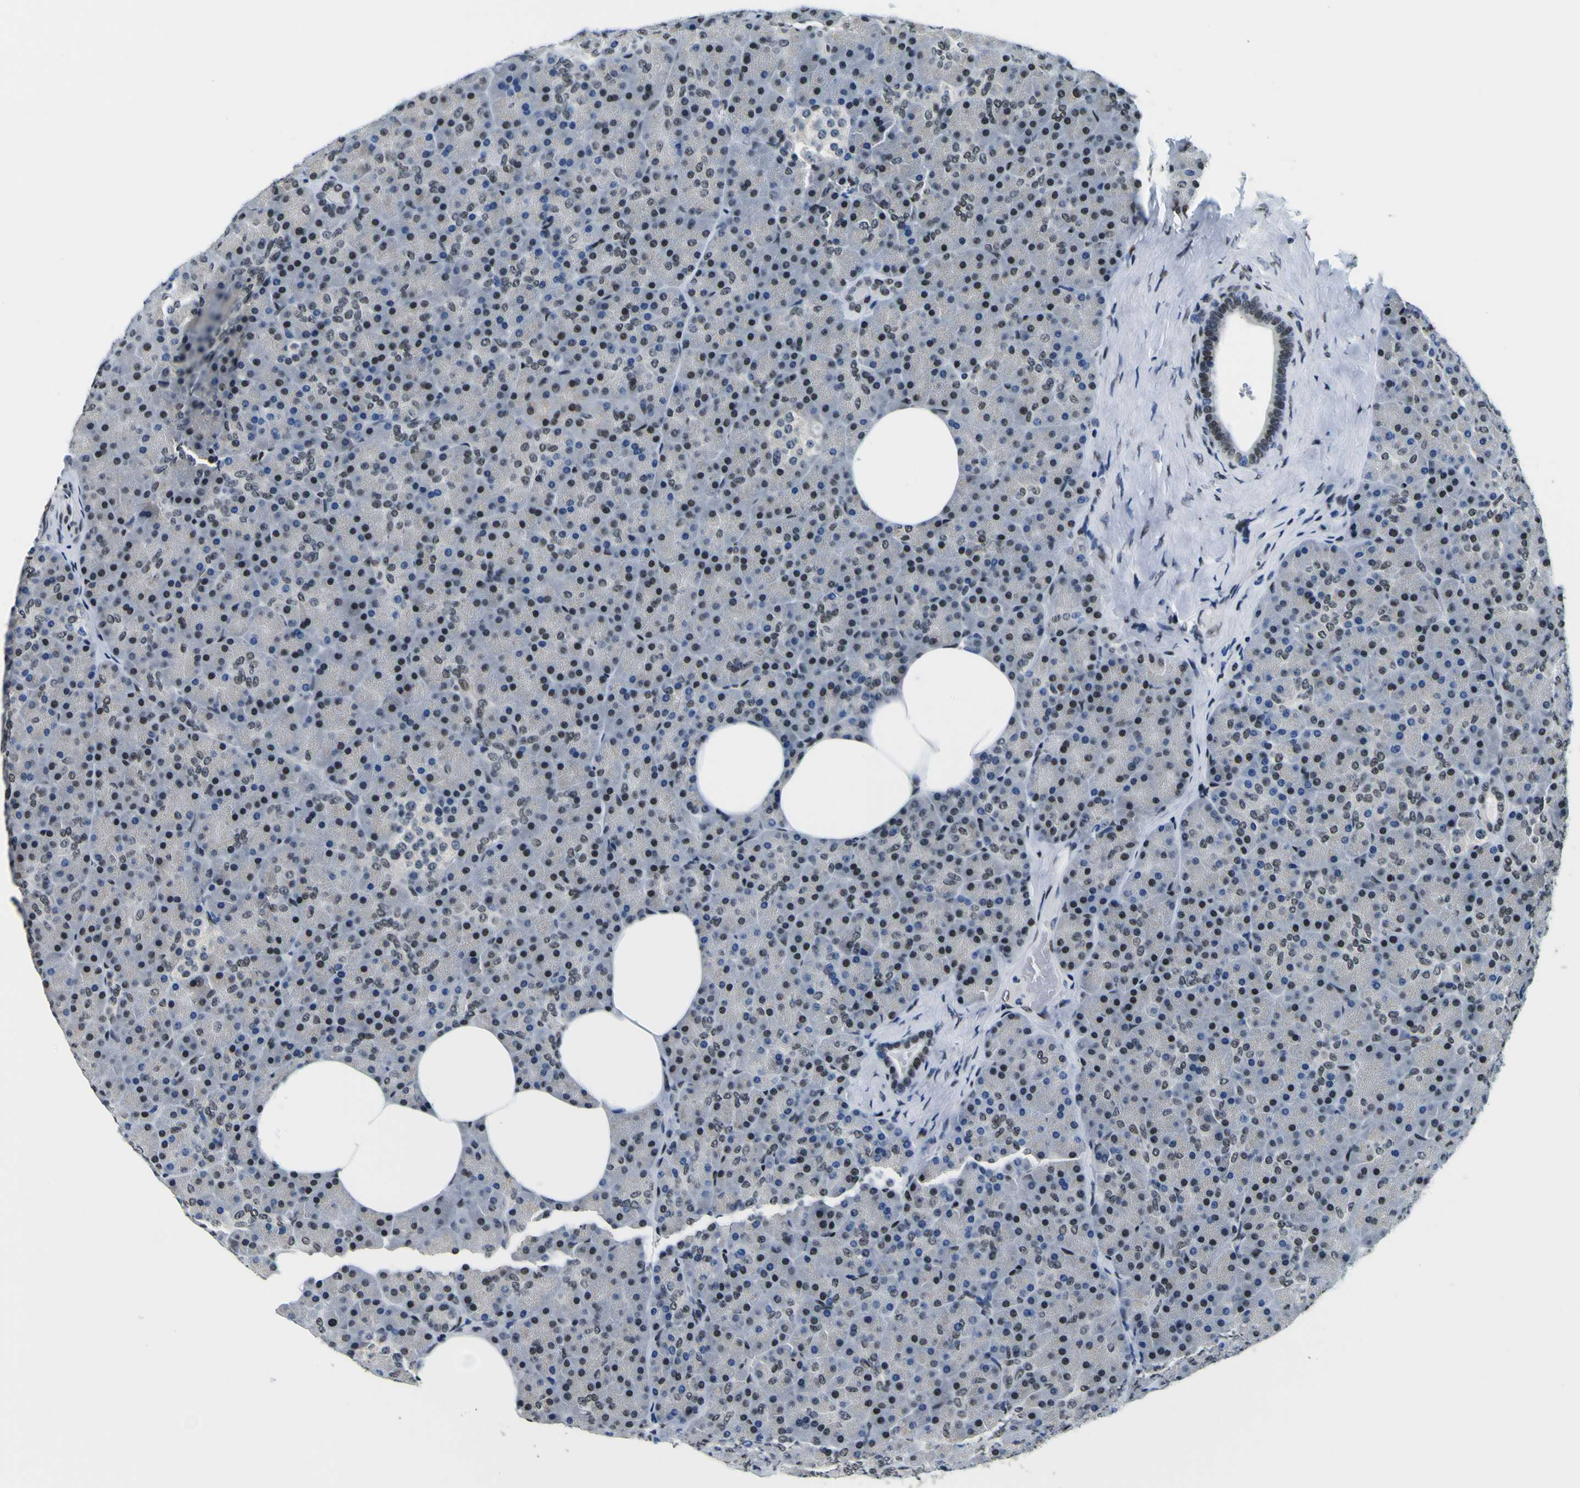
{"staining": {"intensity": "moderate", "quantity": ">75%", "location": "nuclear"}, "tissue": "pancreas", "cell_type": "Exocrine glandular cells", "image_type": "normal", "snomed": [{"axis": "morphology", "description": "Normal tissue, NOS"}, {"axis": "topography", "description": "Pancreas"}], "caption": "Human pancreas stained with a brown dye shows moderate nuclear positive positivity in approximately >75% of exocrine glandular cells.", "gene": "SP1", "patient": {"sex": "female", "age": 35}}